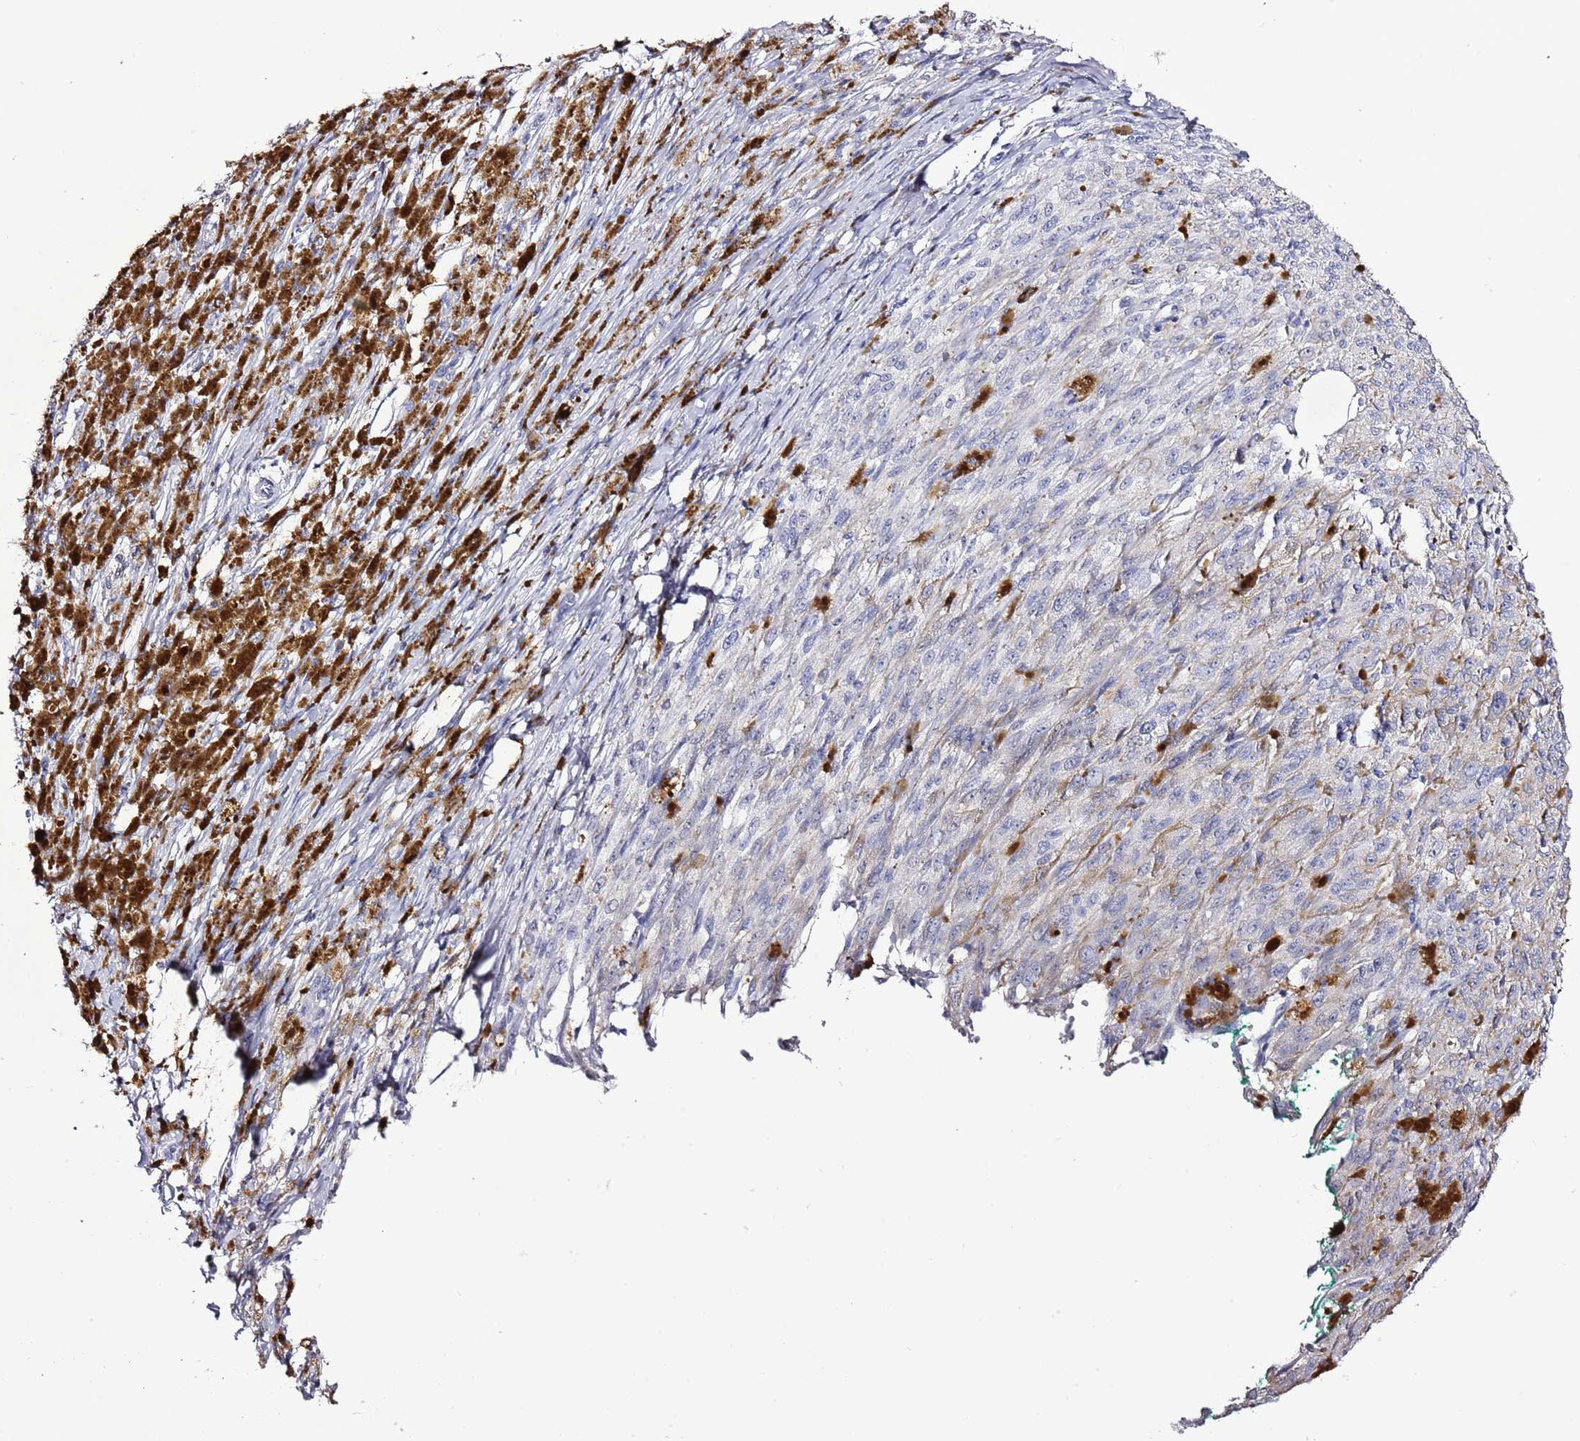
{"staining": {"intensity": "negative", "quantity": "none", "location": "none"}, "tissue": "melanoma", "cell_type": "Tumor cells", "image_type": "cancer", "snomed": [{"axis": "morphology", "description": "Malignant melanoma, NOS"}, {"axis": "topography", "description": "Skin"}], "caption": "IHC histopathology image of neoplastic tissue: malignant melanoma stained with DAB (3,3'-diaminobenzidine) reveals no significant protein positivity in tumor cells.", "gene": "SLC23A1", "patient": {"sex": "female", "age": 52}}